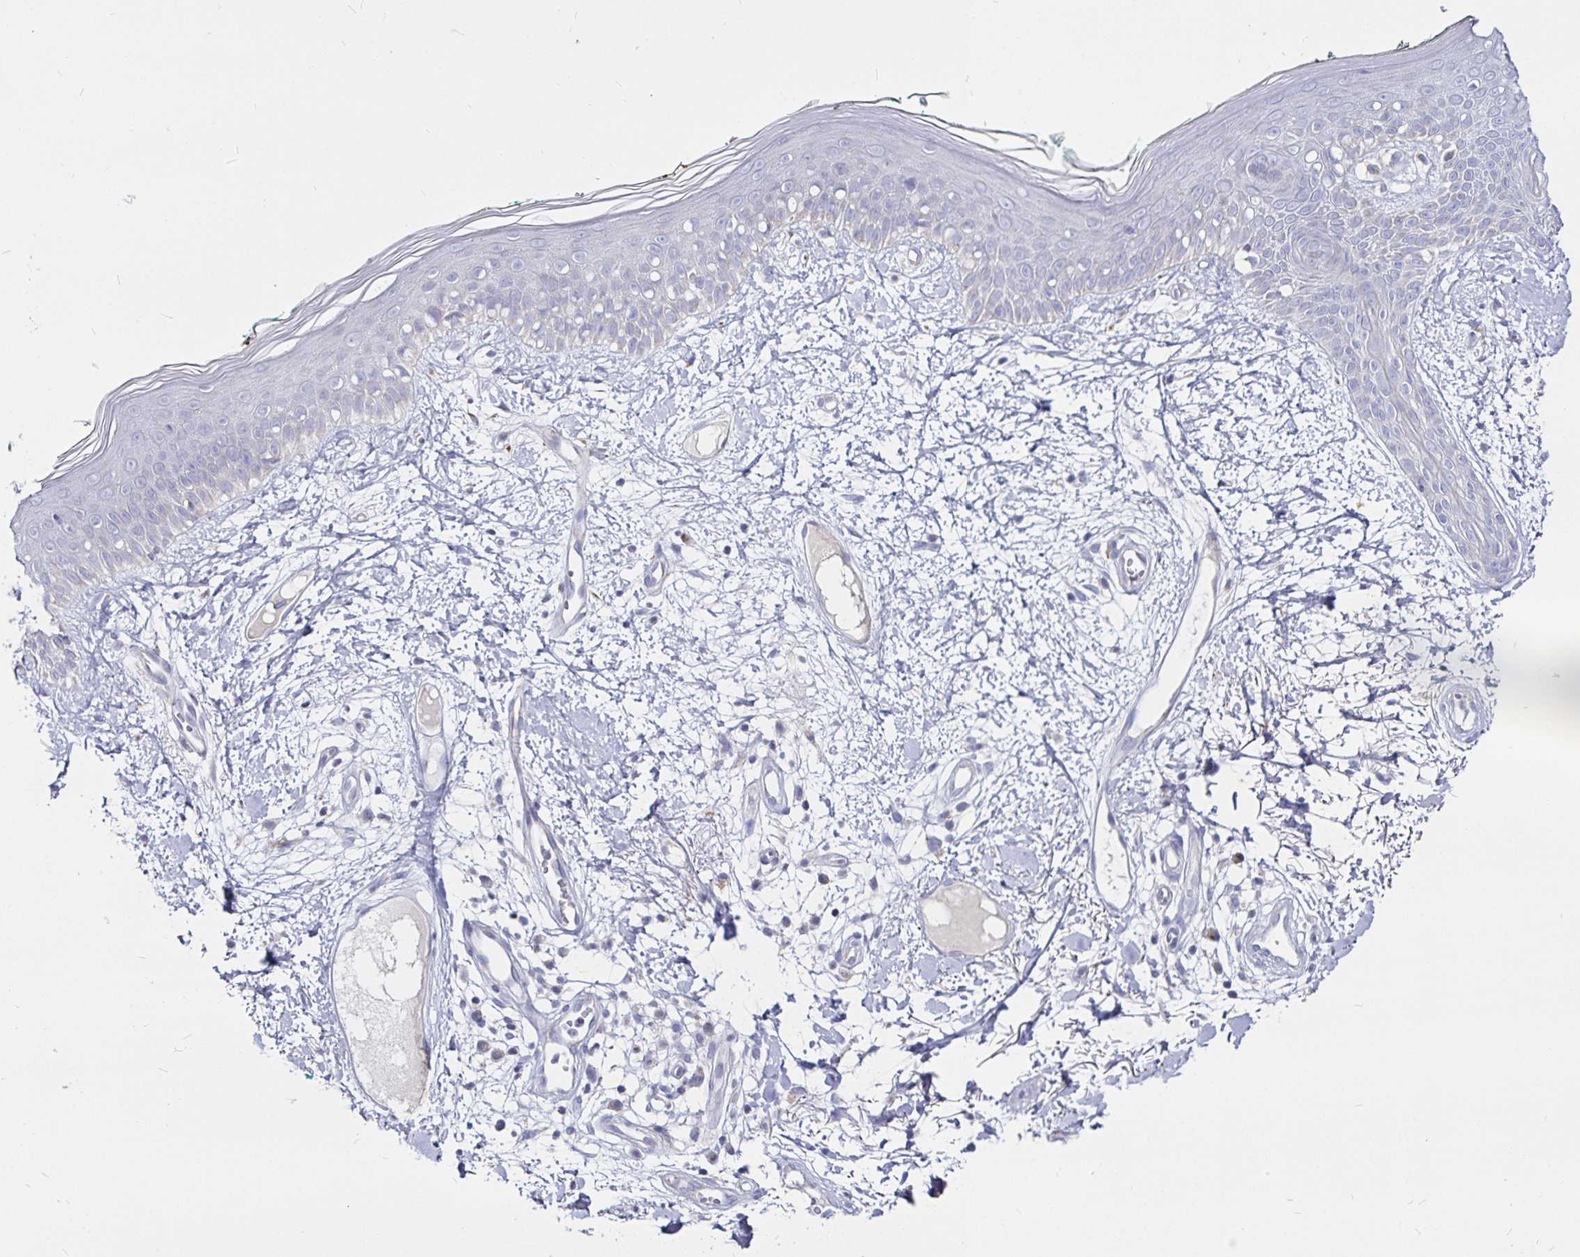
{"staining": {"intensity": "negative", "quantity": "none", "location": "none"}, "tissue": "skin", "cell_type": "Fibroblasts", "image_type": "normal", "snomed": [{"axis": "morphology", "description": "Normal tissue, NOS"}, {"axis": "topography", "description": "Skin"}], "caption": "The histopathology image demonstrates no staining of fibroblasts in unremarkable skin.", "gene": "PGAM2", "patient": {"sex": "female", "age": 34}}